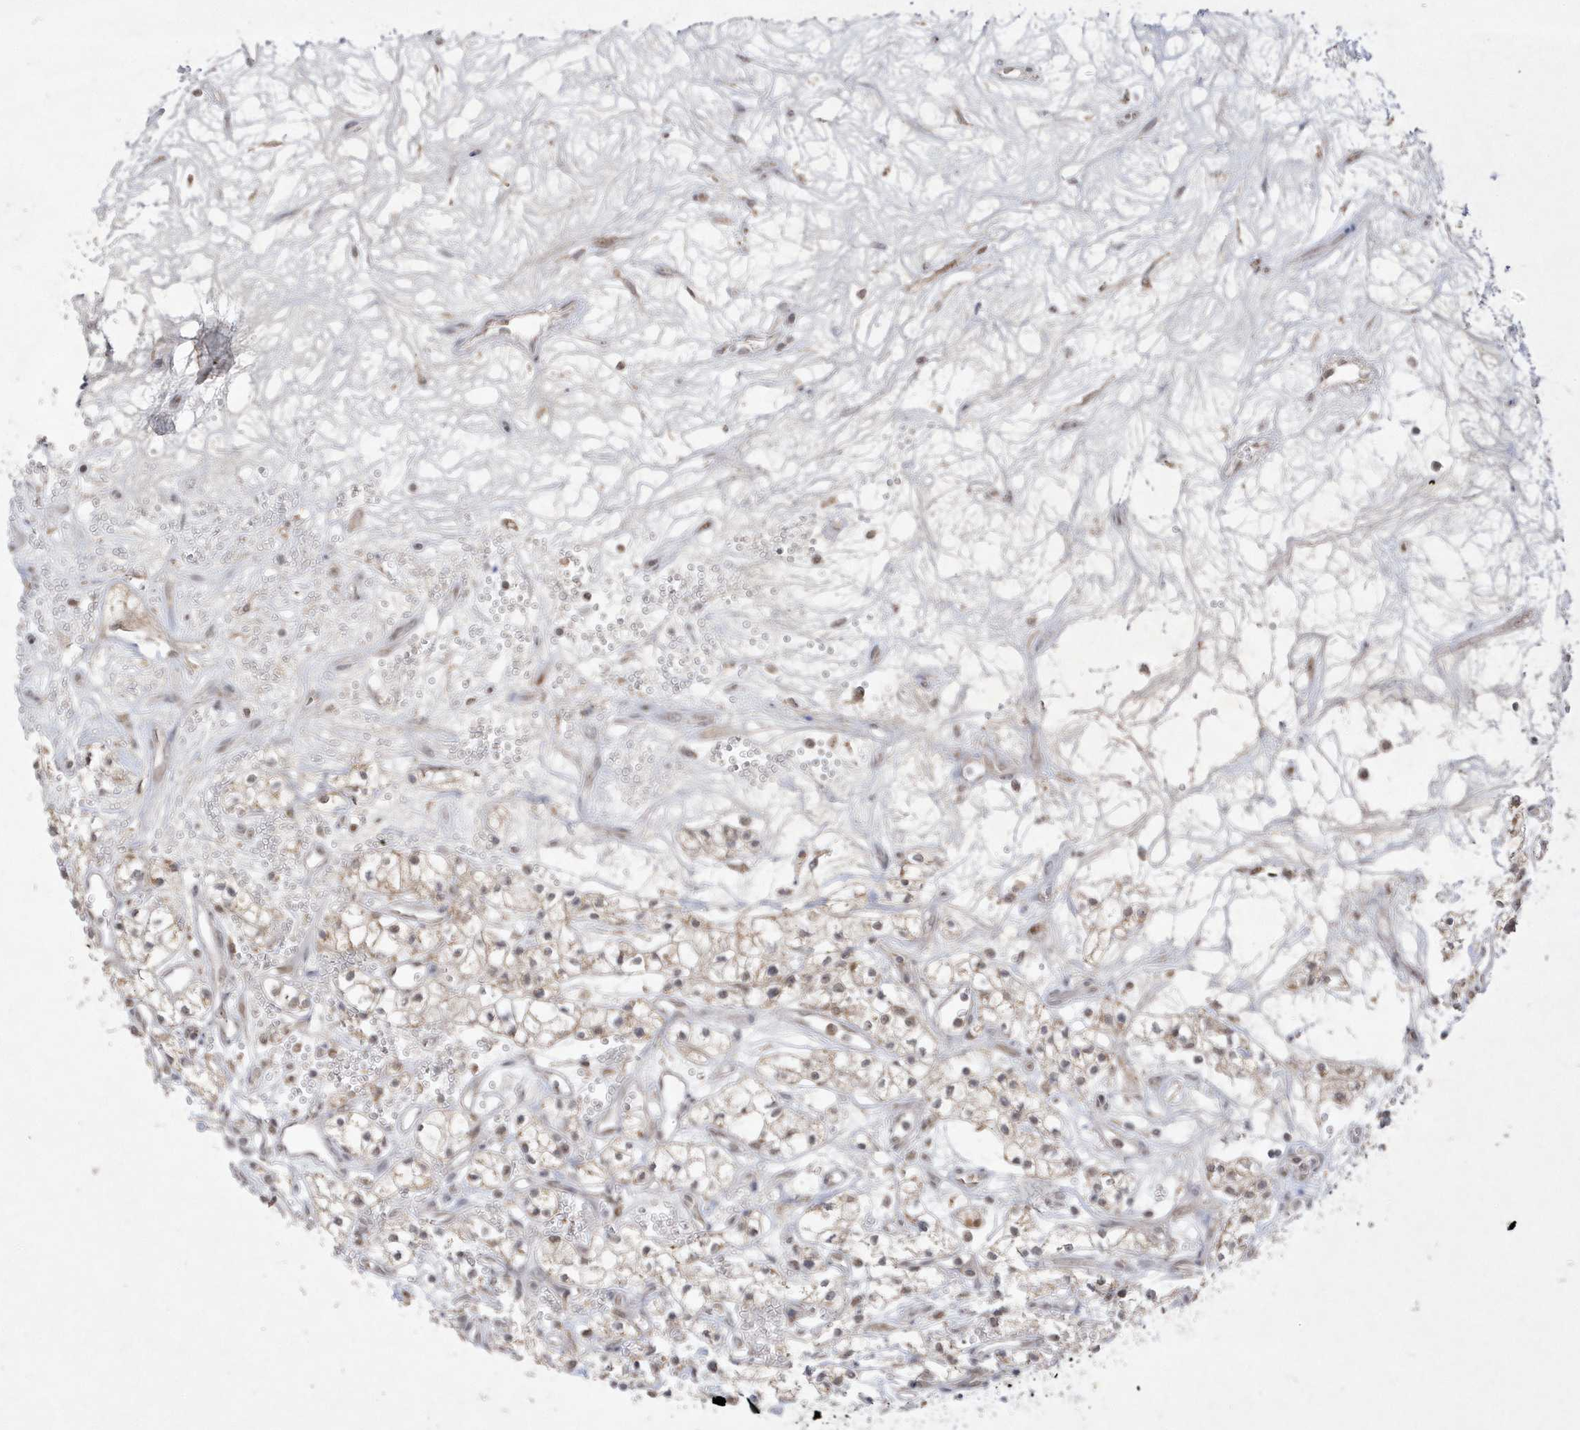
{"staining": {"intensity": "weak", "quantity": "<25%", "location": "cytoplasmic/membranous,nuclear"}, "tissue": "renal cancer", "cell_type": "Tumor cells", "image_type": "cancer", "snomed": [{"axis": "morphology", "description": "Adenocarcinoma, NOS"}, {"axis": "topography", "description": "Kidney"}], "caption": "Protein analysis of renal cancer (adenocarcinoma) displays no significant staining in tumor cells. (DAB immunohistochemistry with hematoxylin counter stain).", "gene": "CPSF3", "patient": {"sex": "male", "age": 59}}